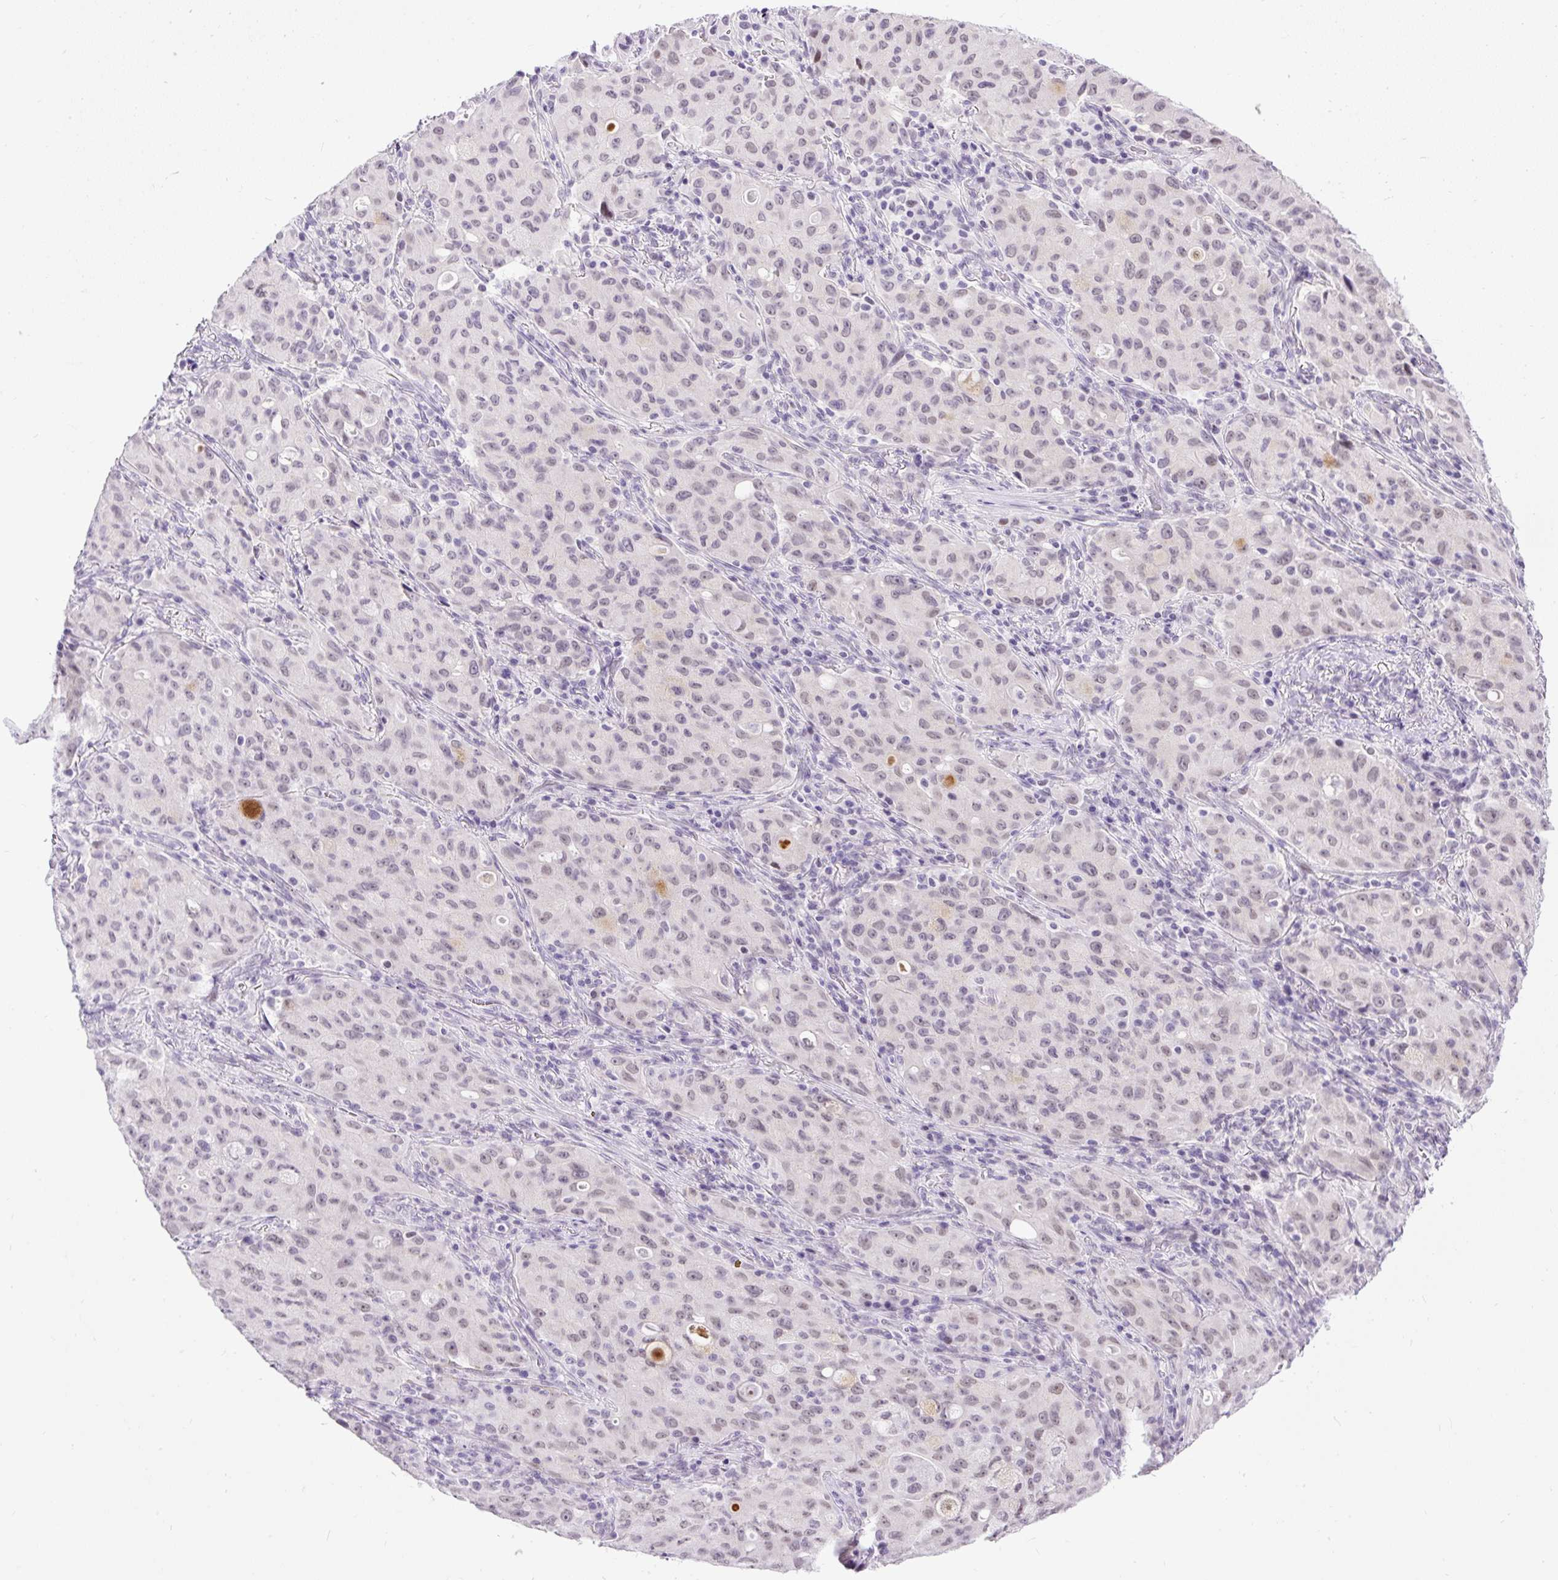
{"staining": {"intensity": "weak", "quantity": ">75%", "location": "nuclear"}, "tissue": "lung cancer", "cell_type": "Tumor cells", "image_type": "cancer", "snomed": [{"axis": "morphology", "description": "Adenocarcinoma, NOS"}, {"axis": "topography", "description": "Lung"}], "caption": "A high-resolution micrograph shows immunohistochemistry staining of lung cancer, which exhibits weak nuclear staining in approximately >75% of tumor cells.", "gene": "WNT10B", "patient": {"sex": "female", "age": 44}}